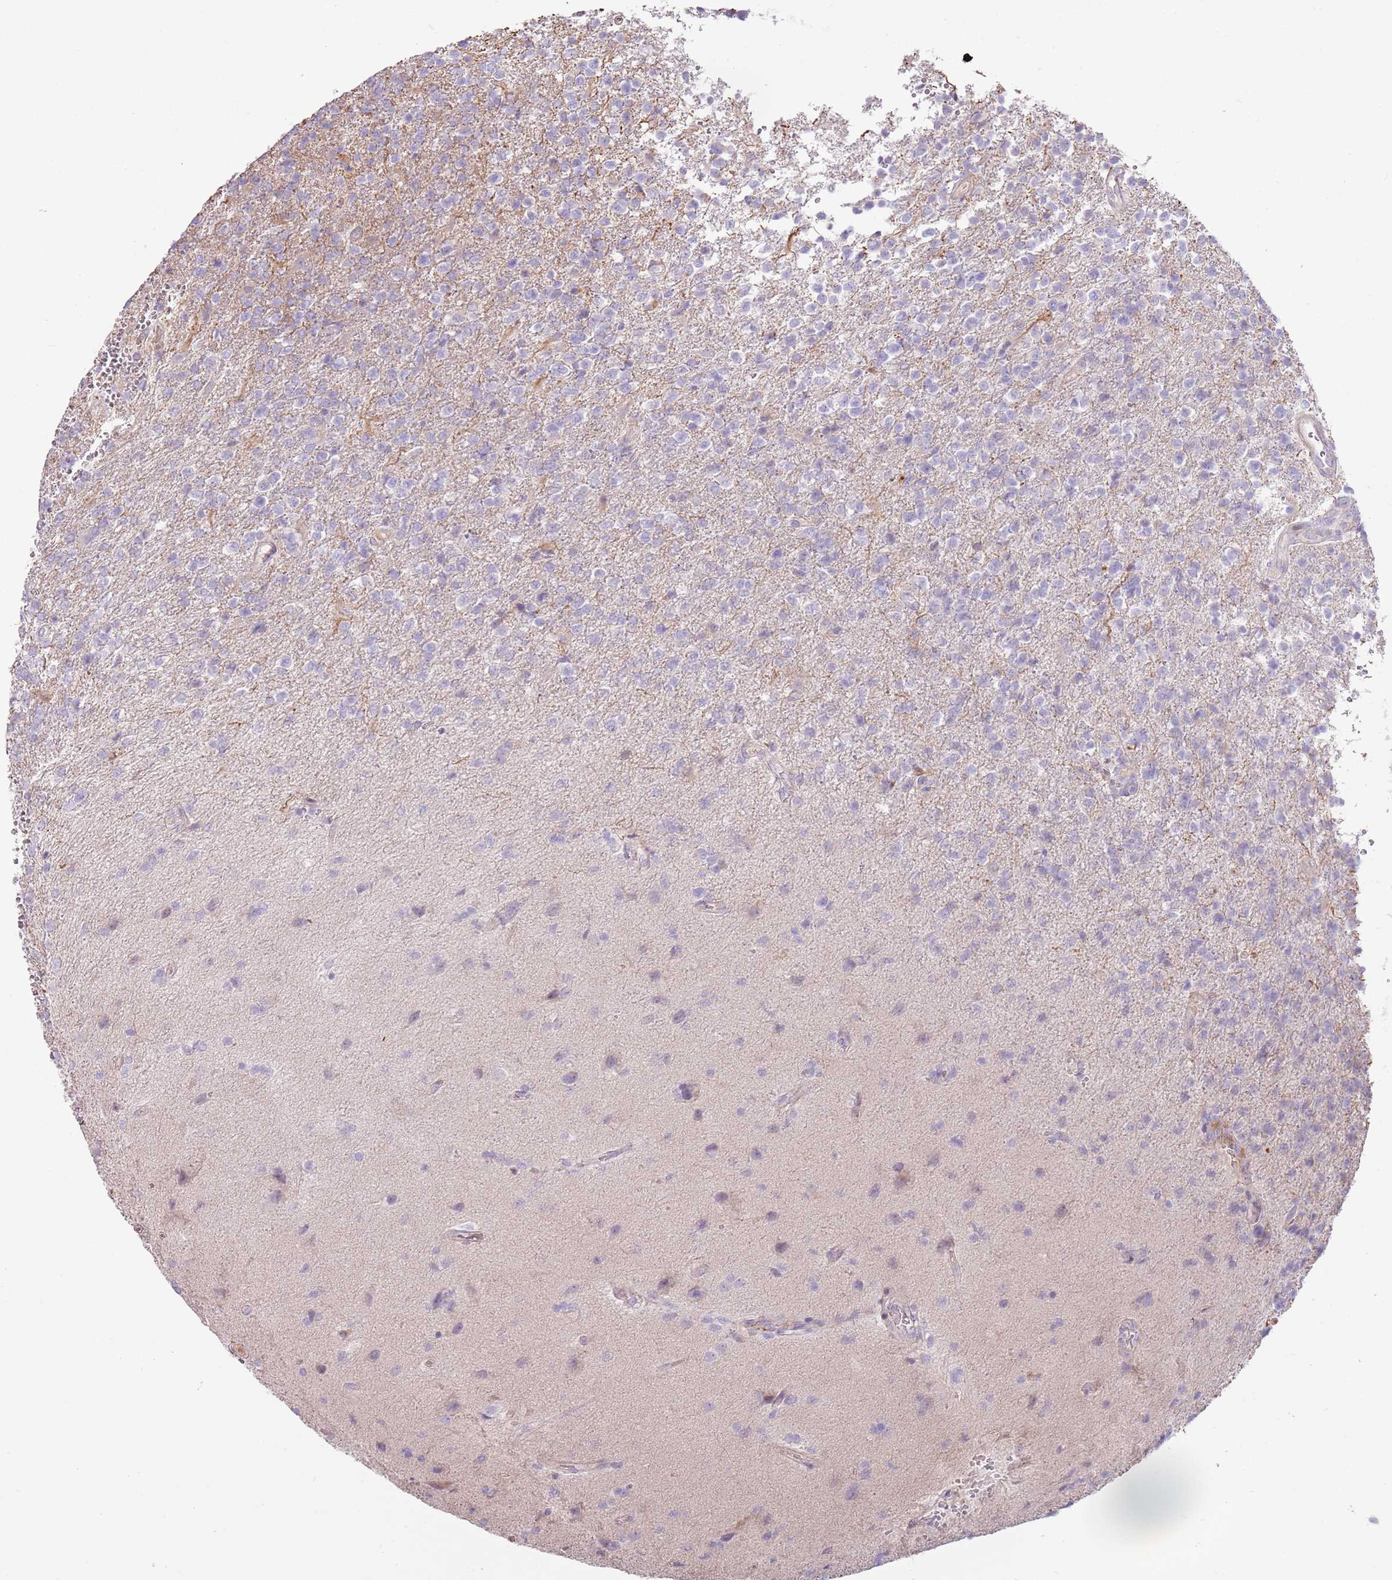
{"staining": {"intensity": "negative", "quantity": "none", "location": "none"}, "tissue": "glioma", "cell_type": "Tumor cells", "image_type": "cancer", "snomed": [{"axis": "morphology", "description": "Glioma, malignant, High grade"}, {"axis": "topography", "description": "Brain"}], "caption": "The photomicrograph exhibits no significant positivity in tumor cells of high-grade glioma (malignant). (Stains: DAB IHC with hematoxylin counter stain, Microscopy: brightfield microscopy at high magnification).", "gene": "MCUB", "patient": {"sex": "male", "age": 56}}